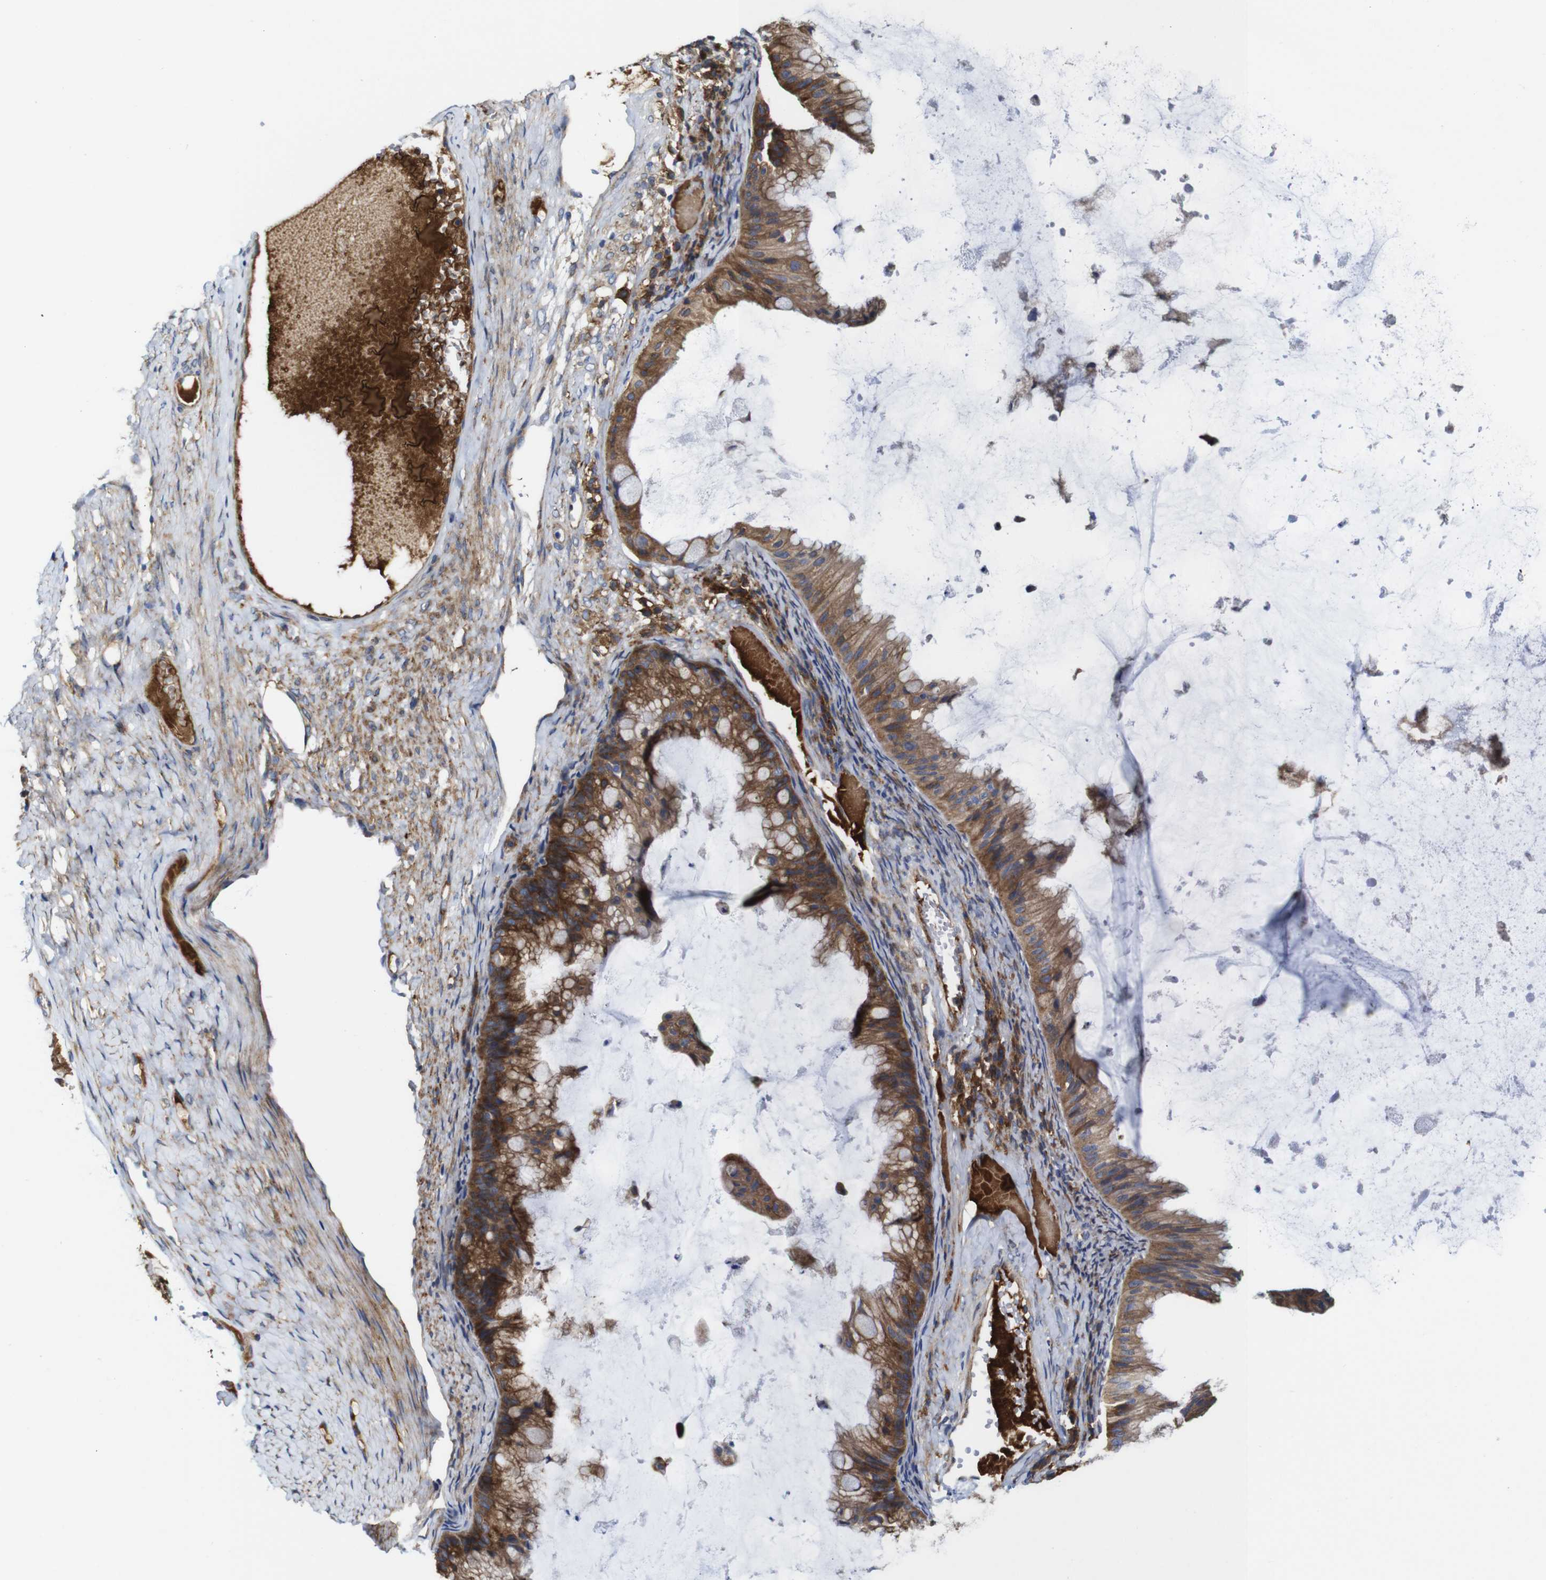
{"staining": {"intensity": "moderate", "quantity": ">75%", "location": "cytoplasmic/membranous"}, "tissue": "ovarian cancer", "cell_type": "Tumor cells", "image_type": "cancer", "snomed": [{"axis": "morphology", "description": "Cystadenocarcinoma, mucinous, NOS"}, {"axis": "topography", "description": "Ovary"}], "caption": "An immunohistochemistry image of neoplastic tissue is shown. Protein staining in brown highlights moderate cytoplasmic/membranous positivity in ovarian cancer (mucinous cystadenocarcinoma) within tumor cells. (brown staining indicates protein expression, while blue staining denotes nuclei).", "gene": "CLCC1", "patient": {"sex": "female", "age": 61}}